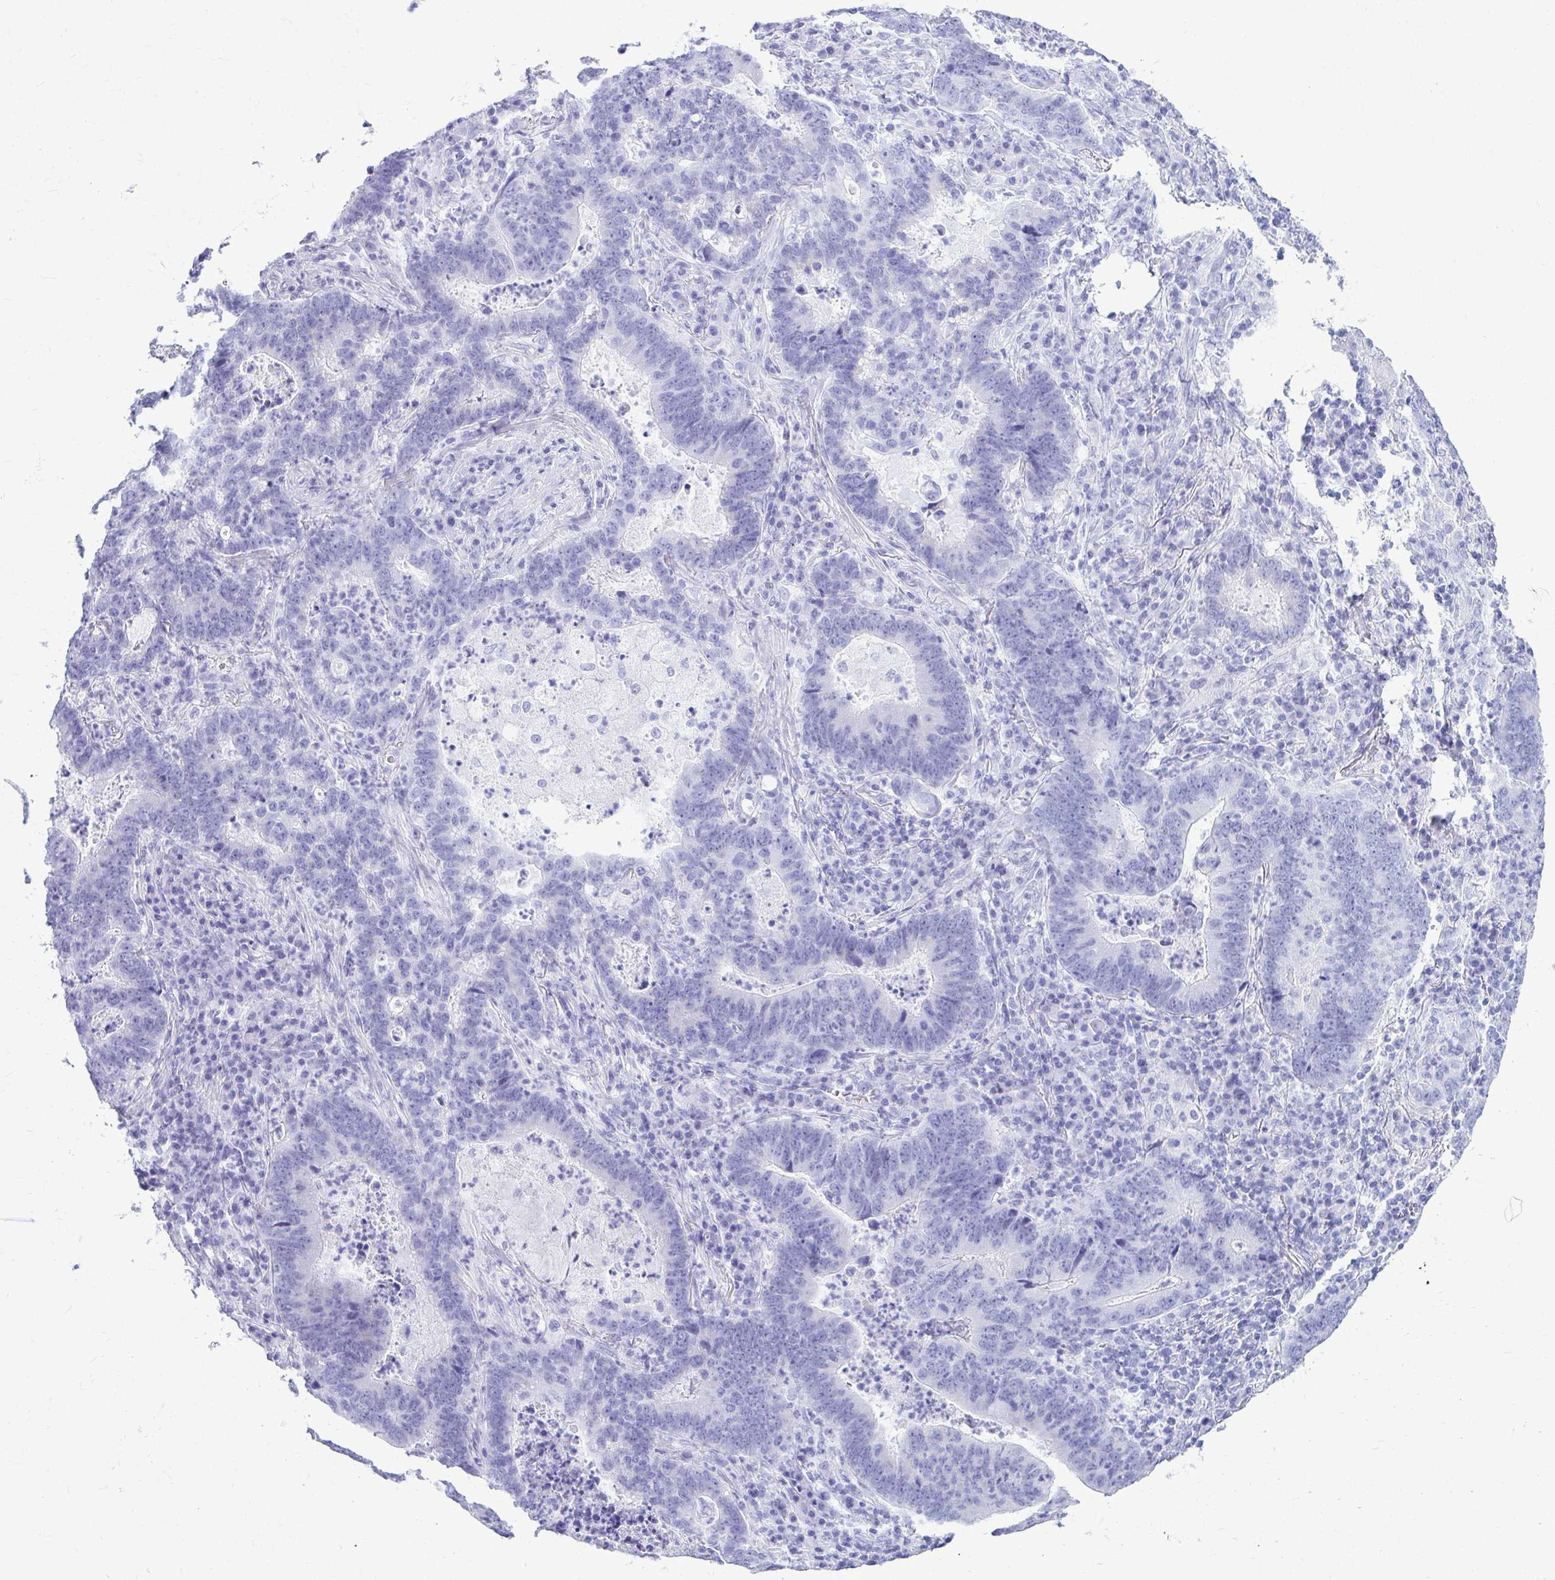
{"staining": {"intensity": "negative", "quantity": "none", "location": "none"}, "tissue": "lung cancer", "cell_type": "Tumor cells", "image_type": "cancer", "snomed": [{"axis": "morphology", "description": "Aneuploidy"}, {"axis": "morphology", "description": "Adenocarcinoma, NOS"}, {"axis": "morphology", "description": "Adenocarcinoma primary or metastatic"}, {"axis": "topography", "description": "Lung"}], "caption": "There is no significant positivity in tumor cells of lung cancer (adenocarcinoma).", "gene": "ATP4B", "patient": {"sex": "female", "age": 75}}